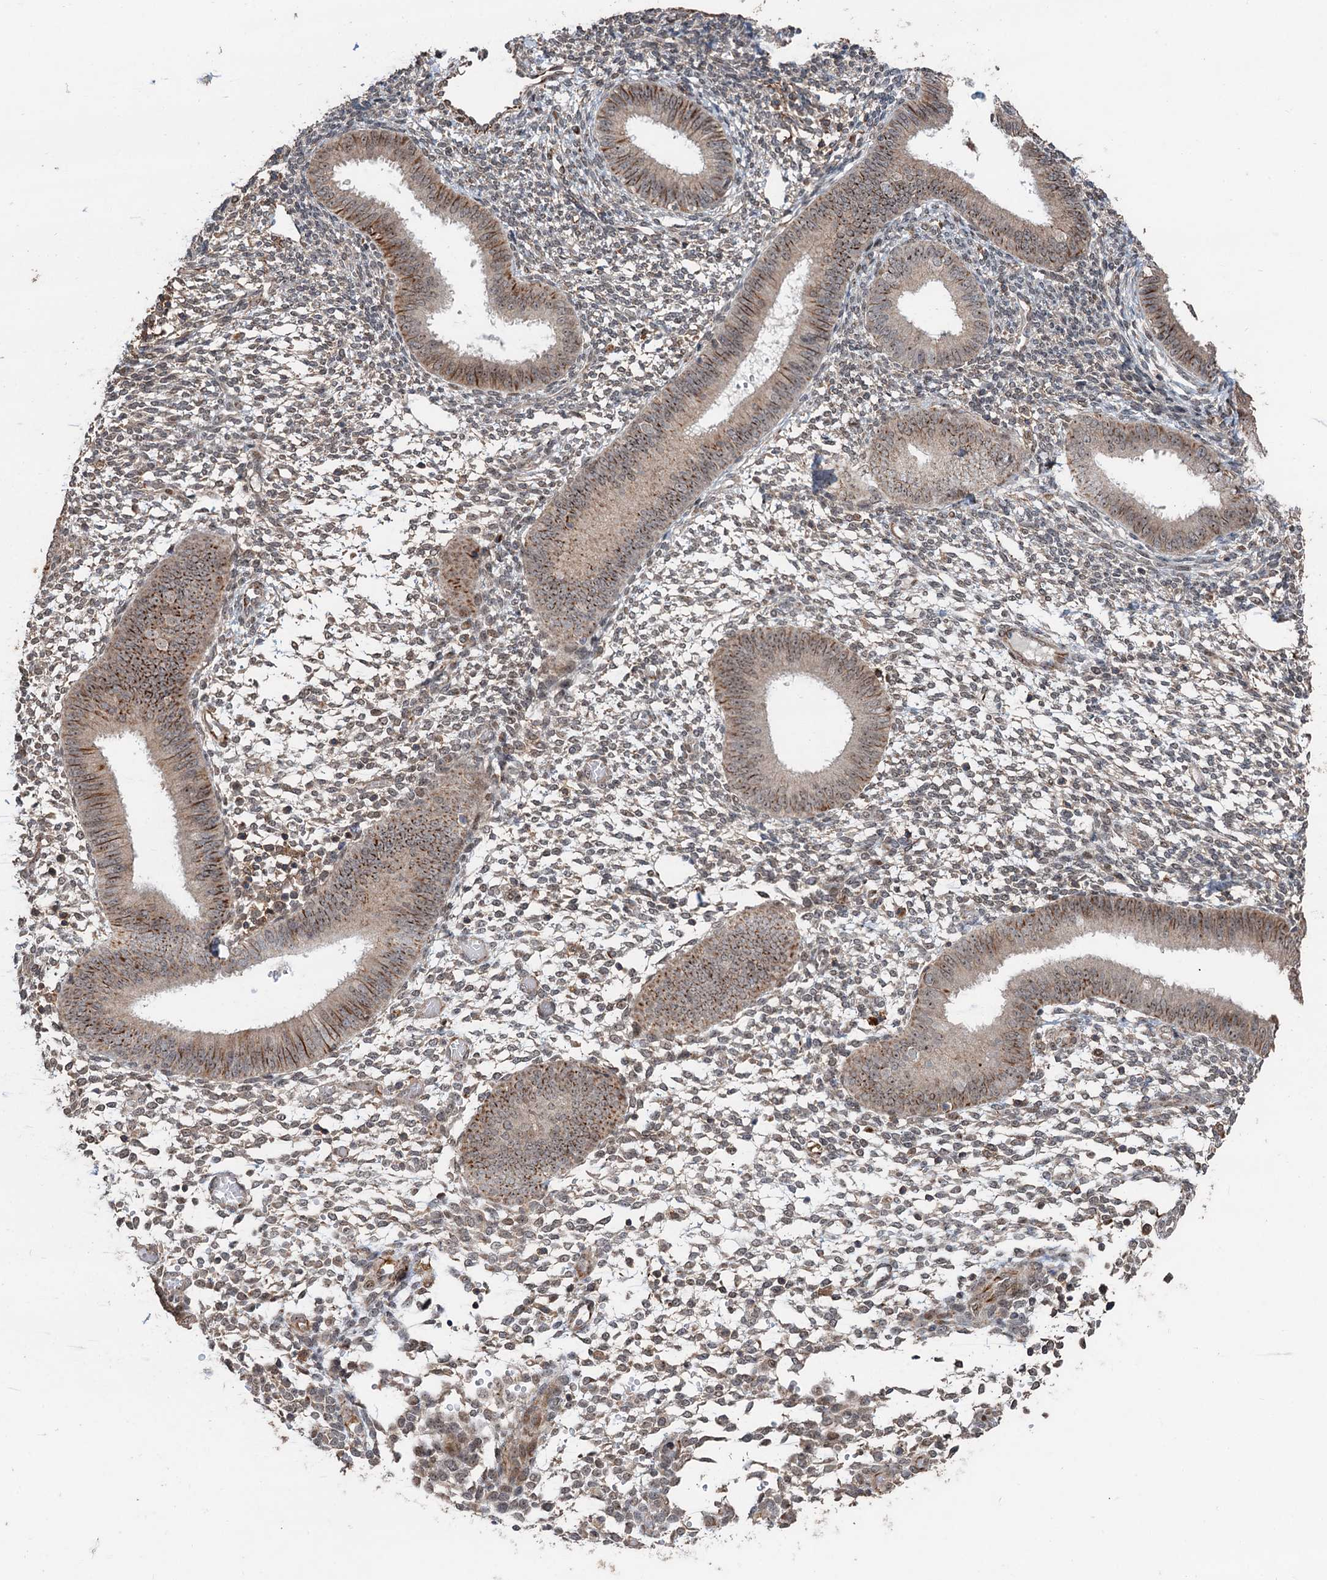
{"staining": {"intensity": "weak", "quantity": ">75%", "location": "cytoplasmic/membranous"}, "tissue": "endometrium", "cell_type": "Cells in endometrial stroma", "image_type": "normal", "snomed": [{"axis": "morphology", "description": "Normal tissue, NOS"}, {"axis": "topography", "description": "Uterus"}, {"axis": "topography", "description": "Endometrium"}], "caption": "This histopathology image reveals IHC staining of unremarkable endometrium, with low weak cytoplasmic/membranous staining in approximately >75% of cells in endometrial stroma.", "gene": "TMA16", "patient": {"sex": "female", "age": 48}}